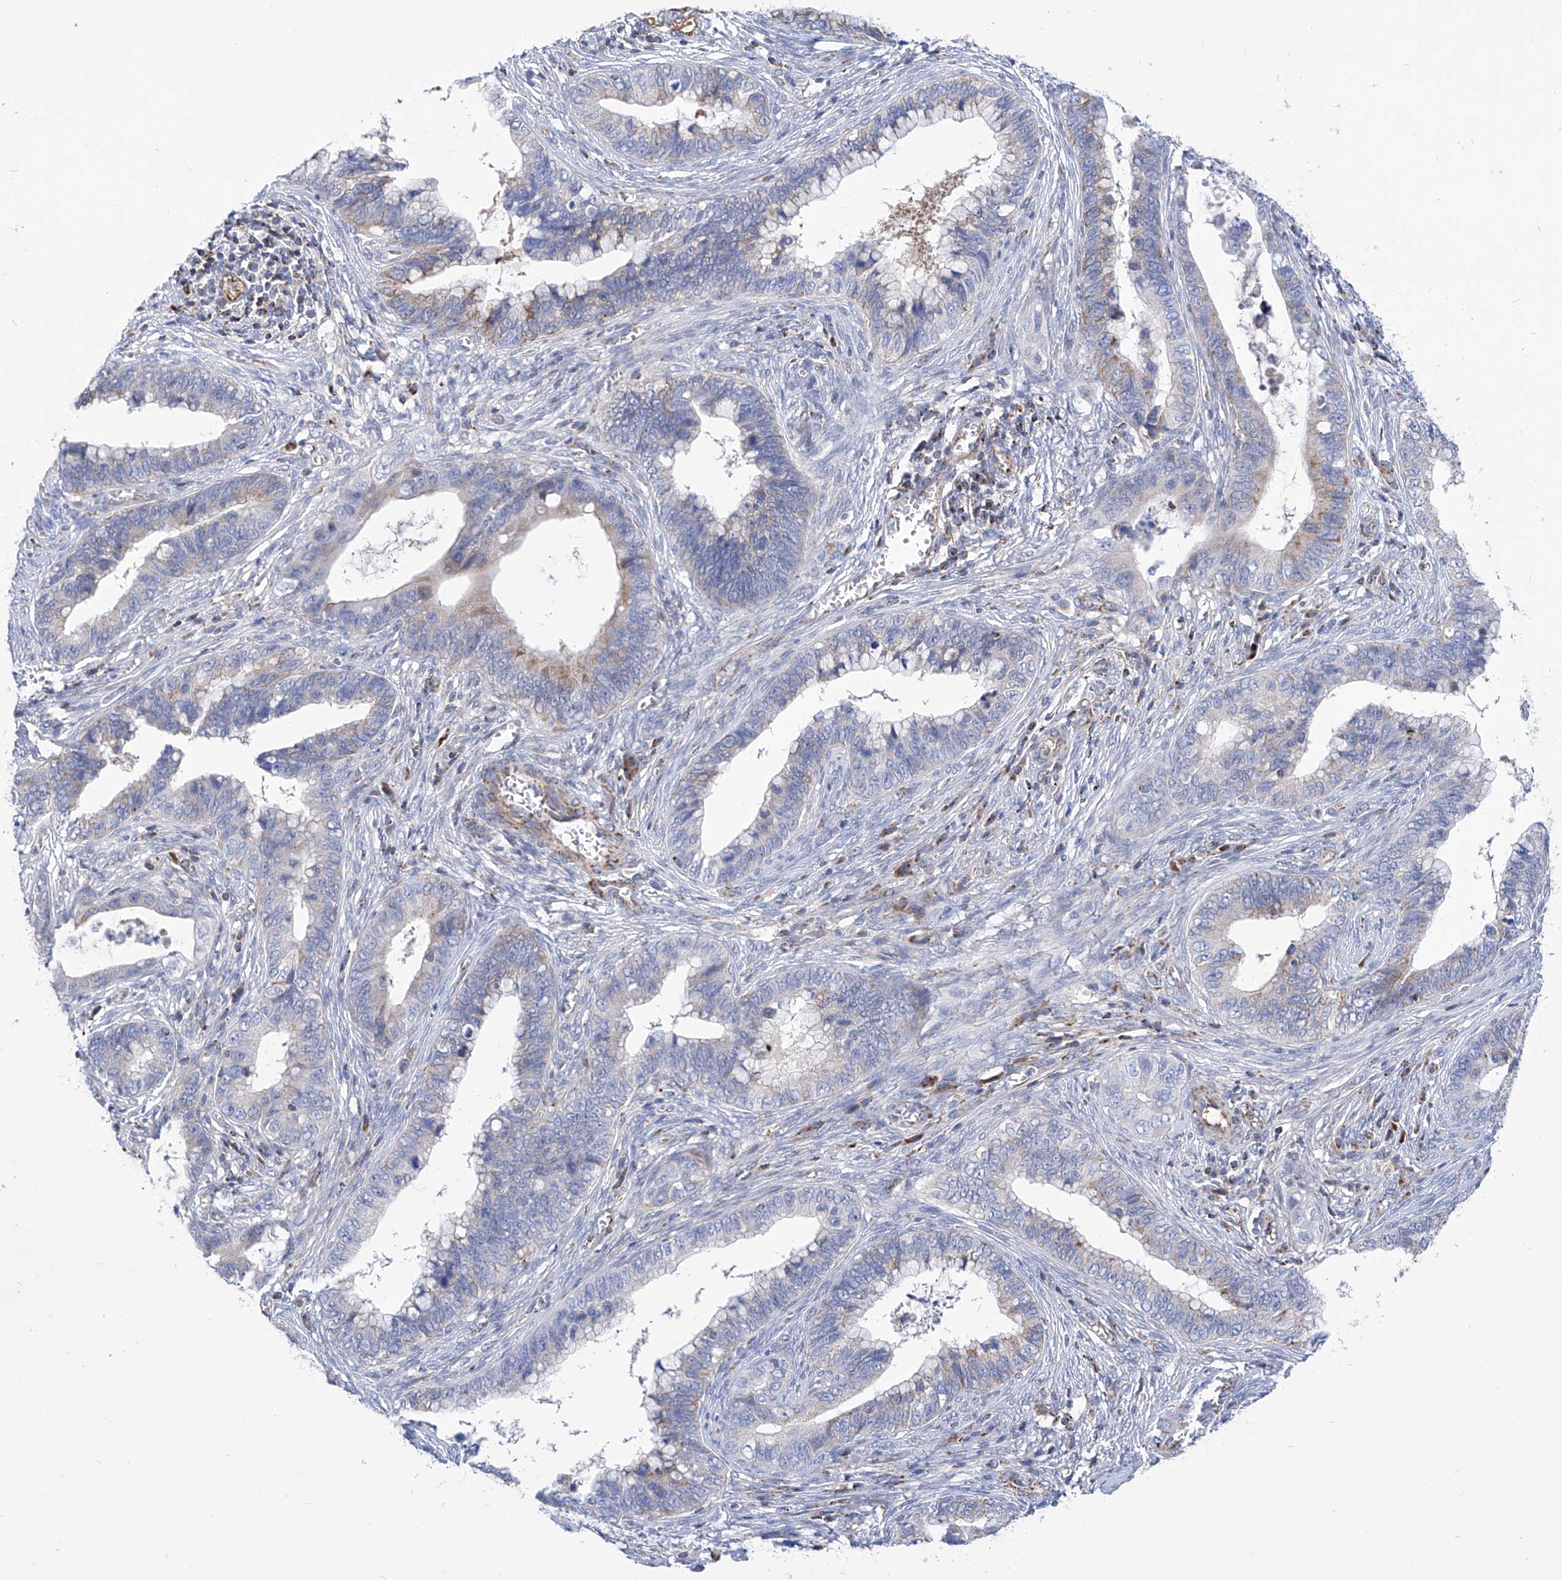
{"staining": {"intensity": "weak", "quantity": "<25%", "location": "cytoplasmic/membranous"}, "tissue": "cervical cancer", "cell_type": "Tumor cells", "image_type": "cancer", "snomed": [{"axis": "morphology", "description": "Adenocarcinoma, NOS"}, {"axis": "topography", "description": "Cervix"}], "caption": "Immunohistochemistry histopathology image of cervical cancer (adenocarcinoma) stained for a protein (brown), which shows no expression in tumor cells. (Immunohistochemistry (ihc), brightfield microscopy, high magnification).", "gene": "SRBD1", "patient": {"sex": "female", "age": 44}}